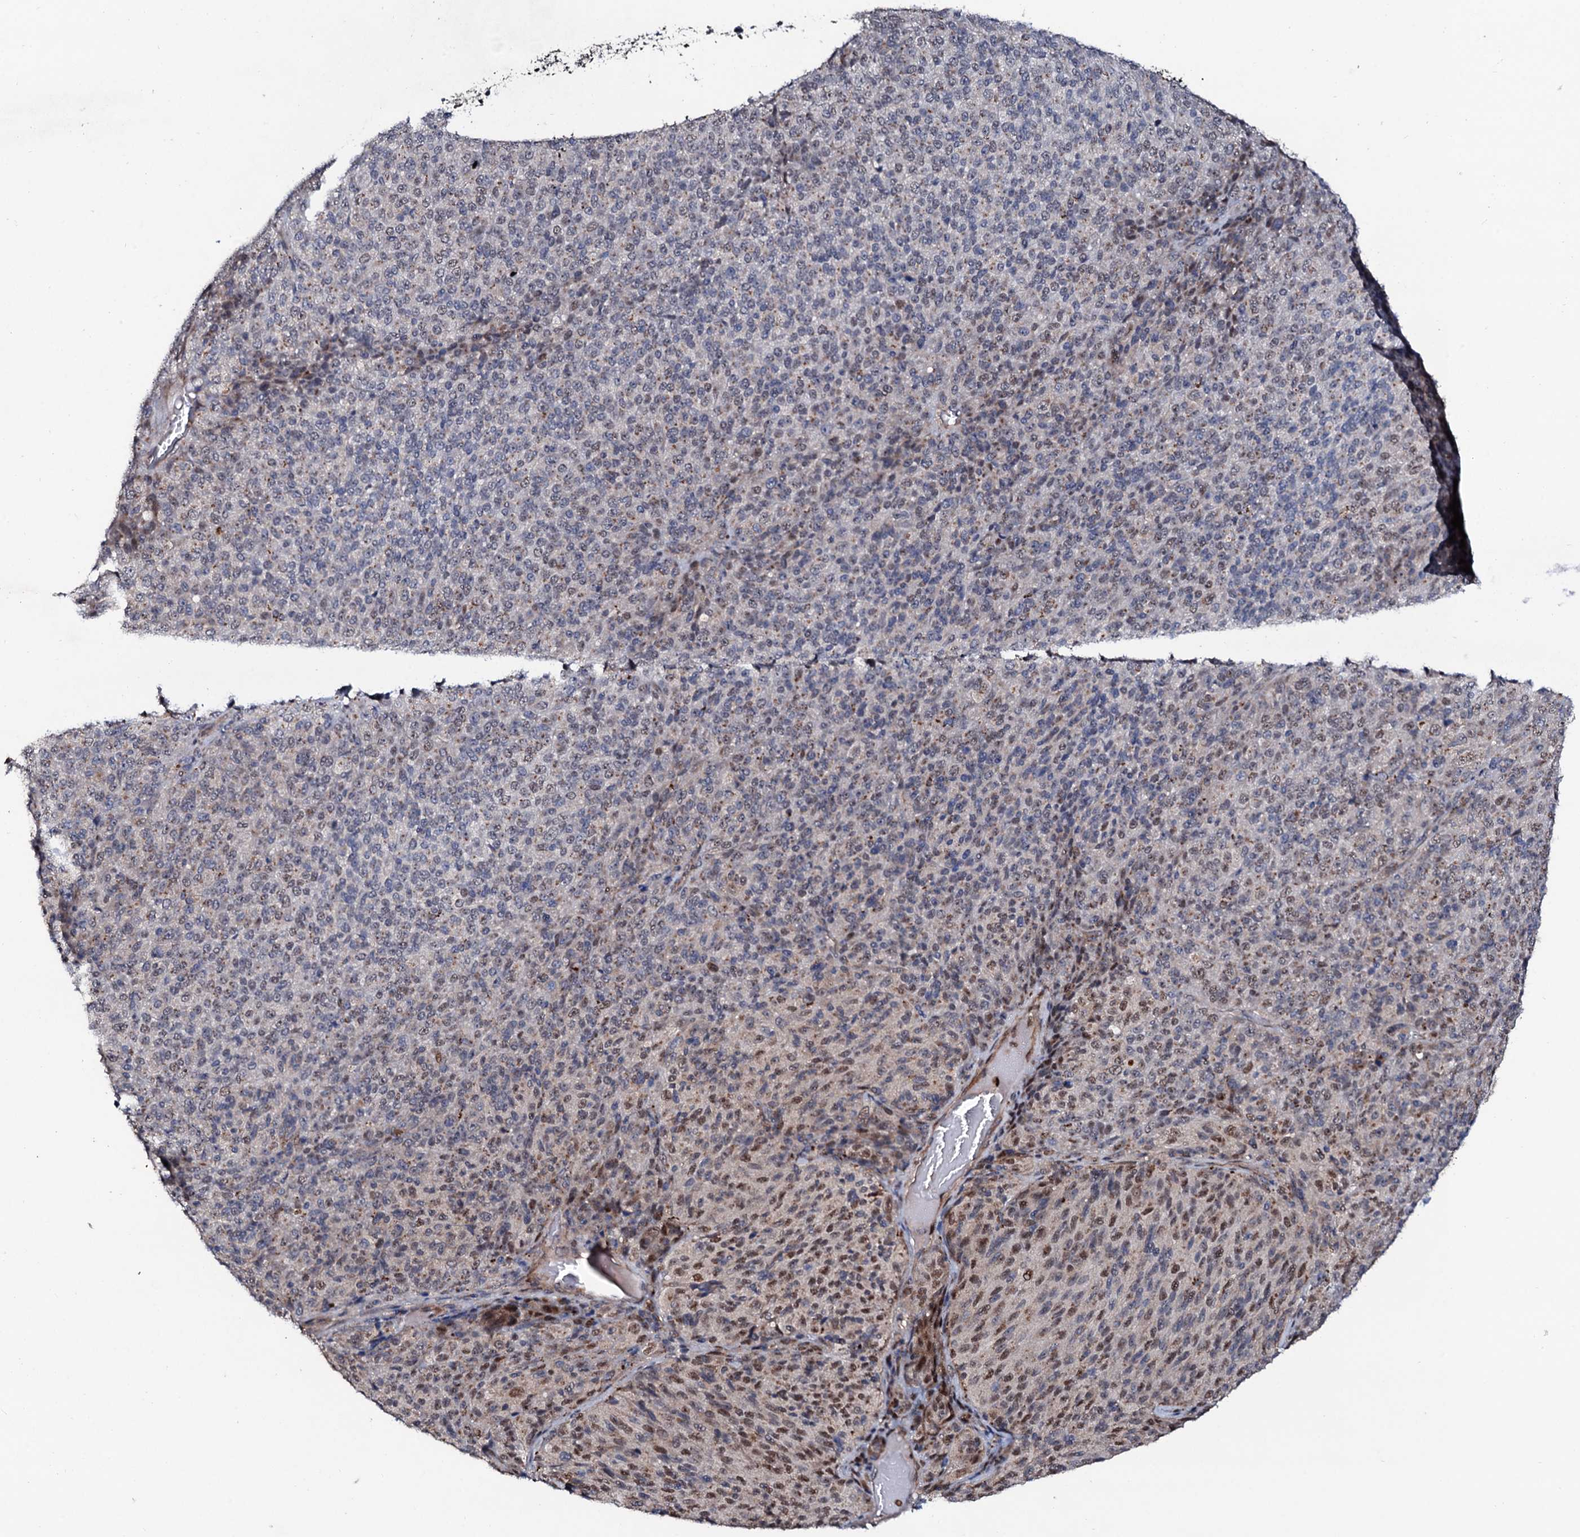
{"staining": {"intensity": "moderate", "quantity": "25%-75%", "location": "nuclear"}, "tissue": "melanoma", "cell_type": "Tumor cells", "image_type": "cancer", "snomed": [{"axis": "morphology", "description": "Malignant melanoma, Metastatic site"}, {"axis": "topography", "description": "Brain"}], "caption": "Melanoma stained with a brown dye demonstrates moderate nuclear positive positivity in approximately 25%-75% of tumor cells.", "gene": "COG6", "patient": {"sex": "female", "age": 56}}